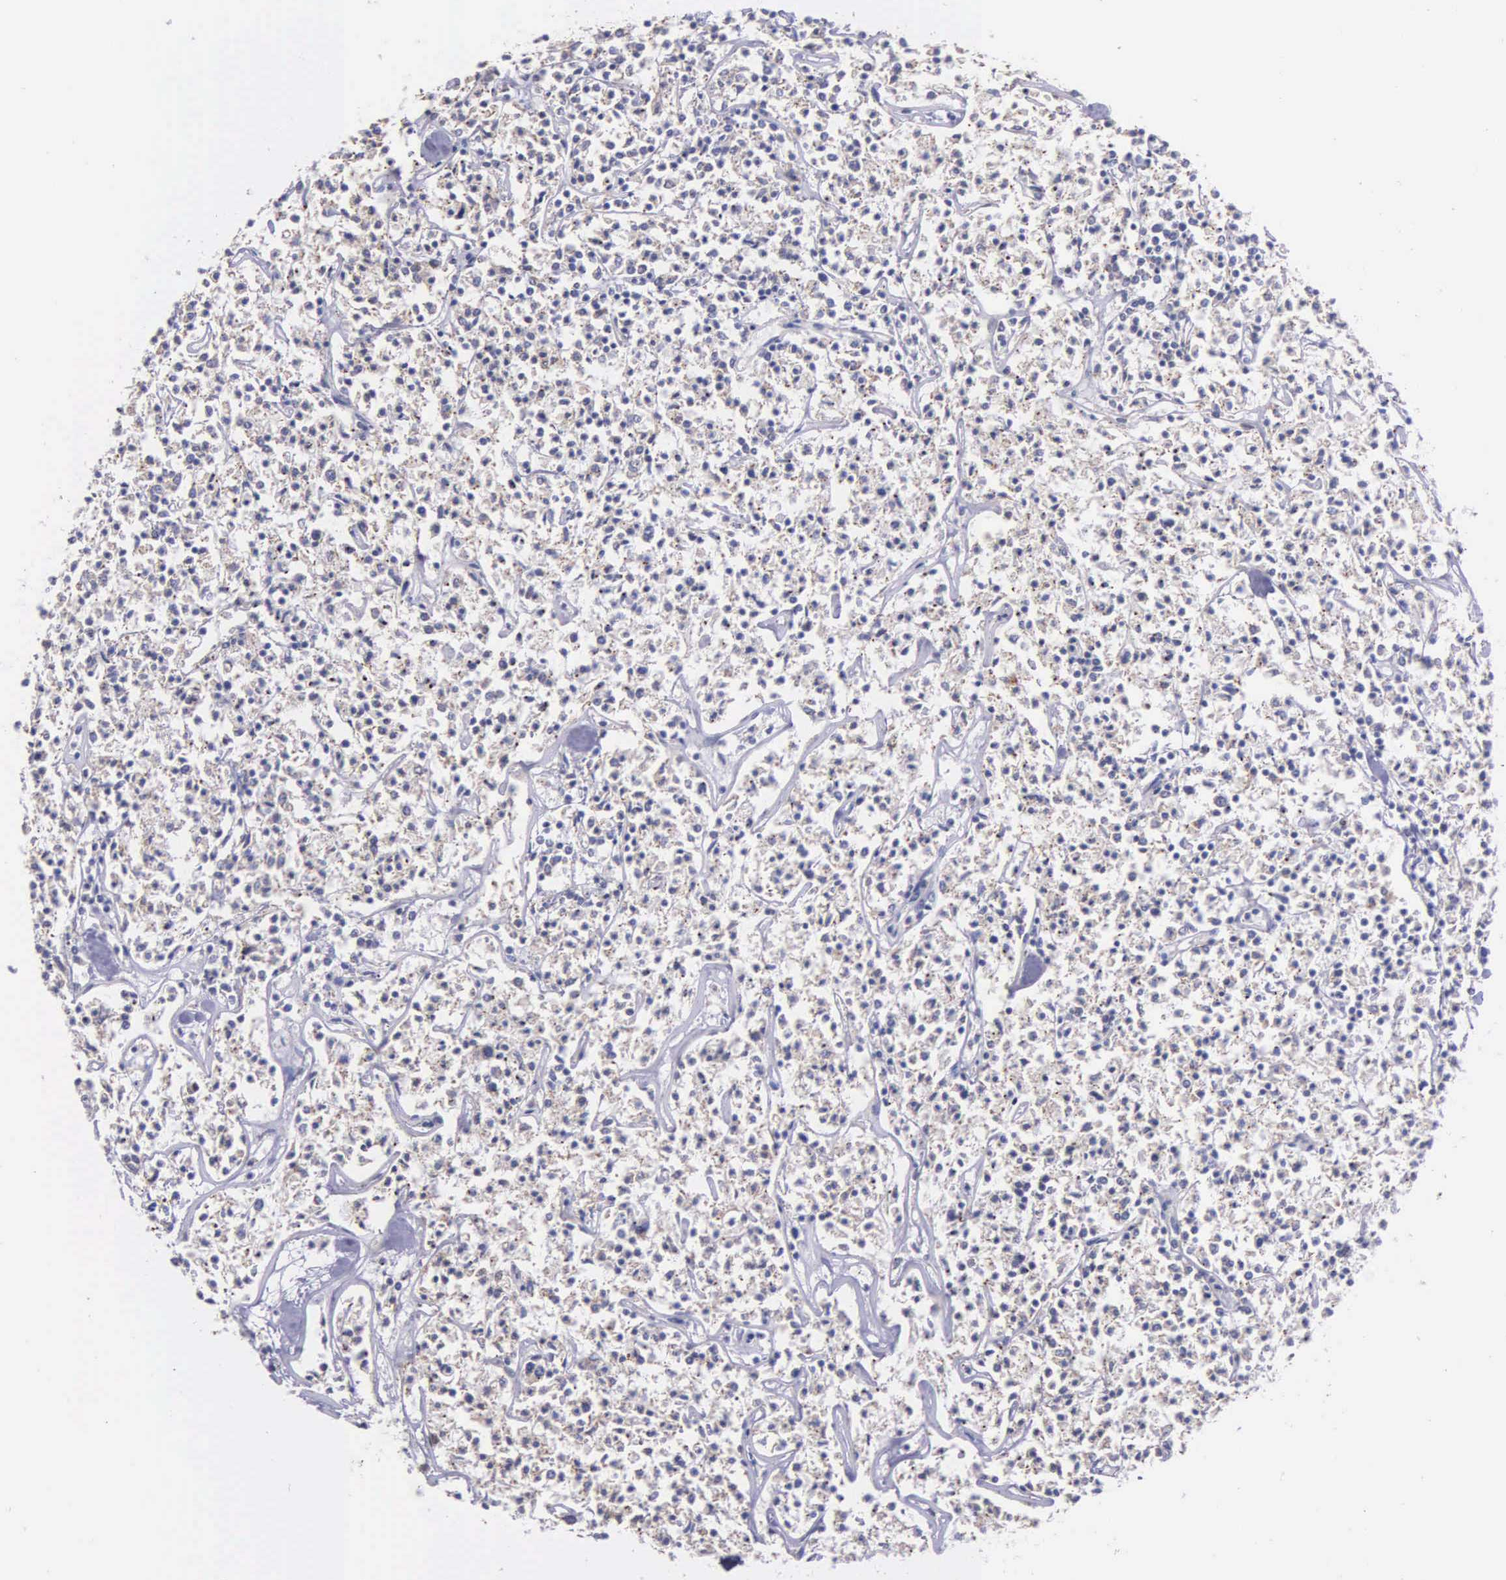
{"staining": {"intensity": "weak", "quantity": ">75%", "location": "cytoplasmic/membranous"}, "tissue": "lymphoma", "cell_type": "Tumor cells", "image_type": "cancer", "snomed": [{"axis": "morphology", "description": "Malignant lymphoma, non-Hodgkin's type, Low grade"}, {"axis": "topography", "description": "Small intestine"}], "caption": "Weak cytoplasmic/membranous protein positivity is present in approximately >75% of tumor cells in lymphoma. Nuclei are stained in blue.", "gene": "MIA2", "patient": {"sex": "female", "age": 59}}